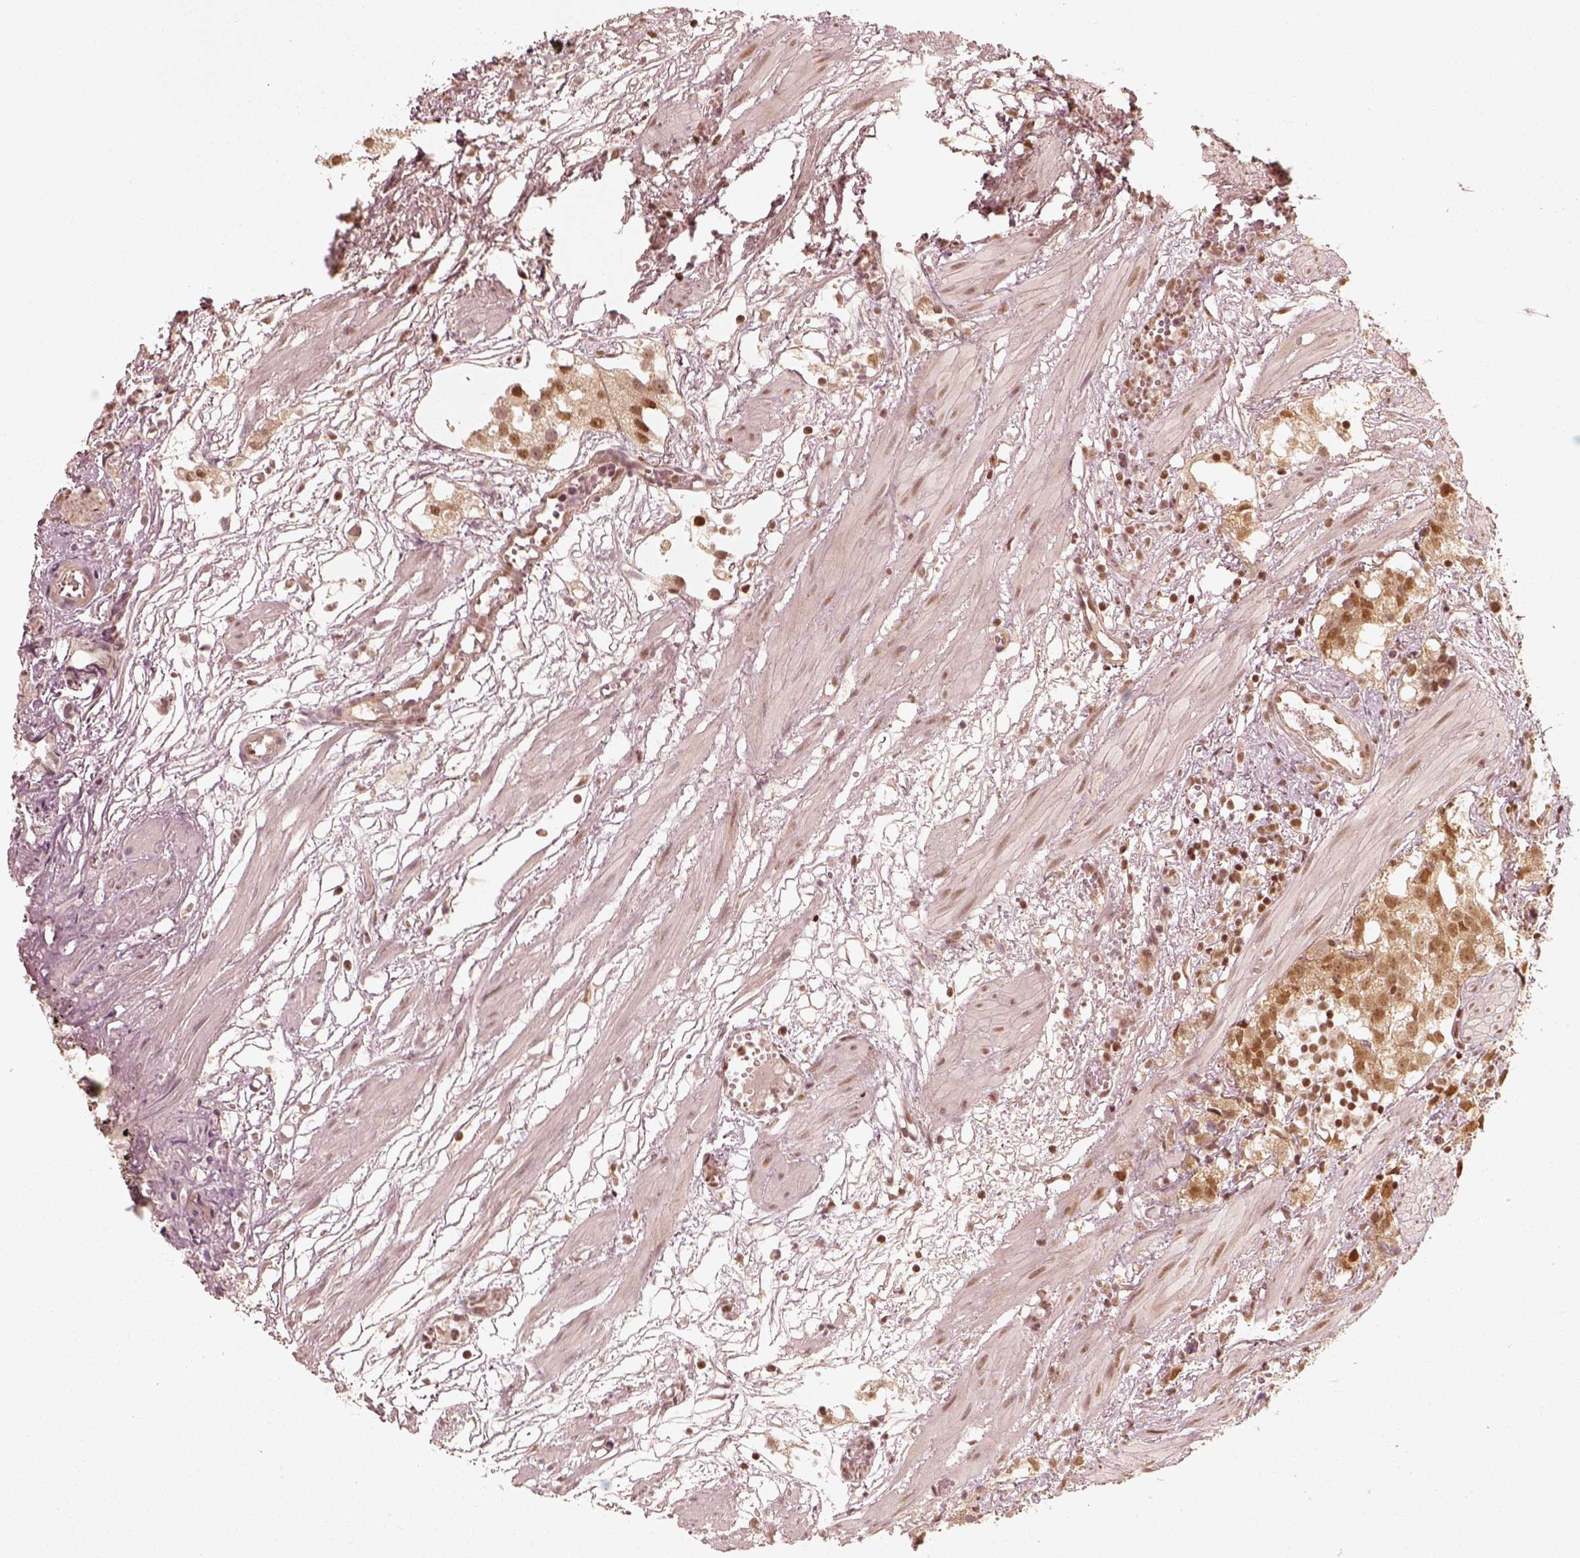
{"staining": {"intensity": "moderate", "quantity": ">75%", "location": "nuclear"}, "tissue": "prostate cancer", "cell_type": "Tumor cells", "image_type": "cancer", "snomed": [{"axis": "morphology", "description": "Adenocarcinoma, High grade"}, {"axis": "topography", "description": "Prostate"}], "caption": "Immunohistochemical staining of human prostate cancer reveals medium levels of moderate nuclear protein positivity in approximately >75% of tumor cells.", "gene": "GMEB2", "patient": {"sex": "male", "age": 68}}